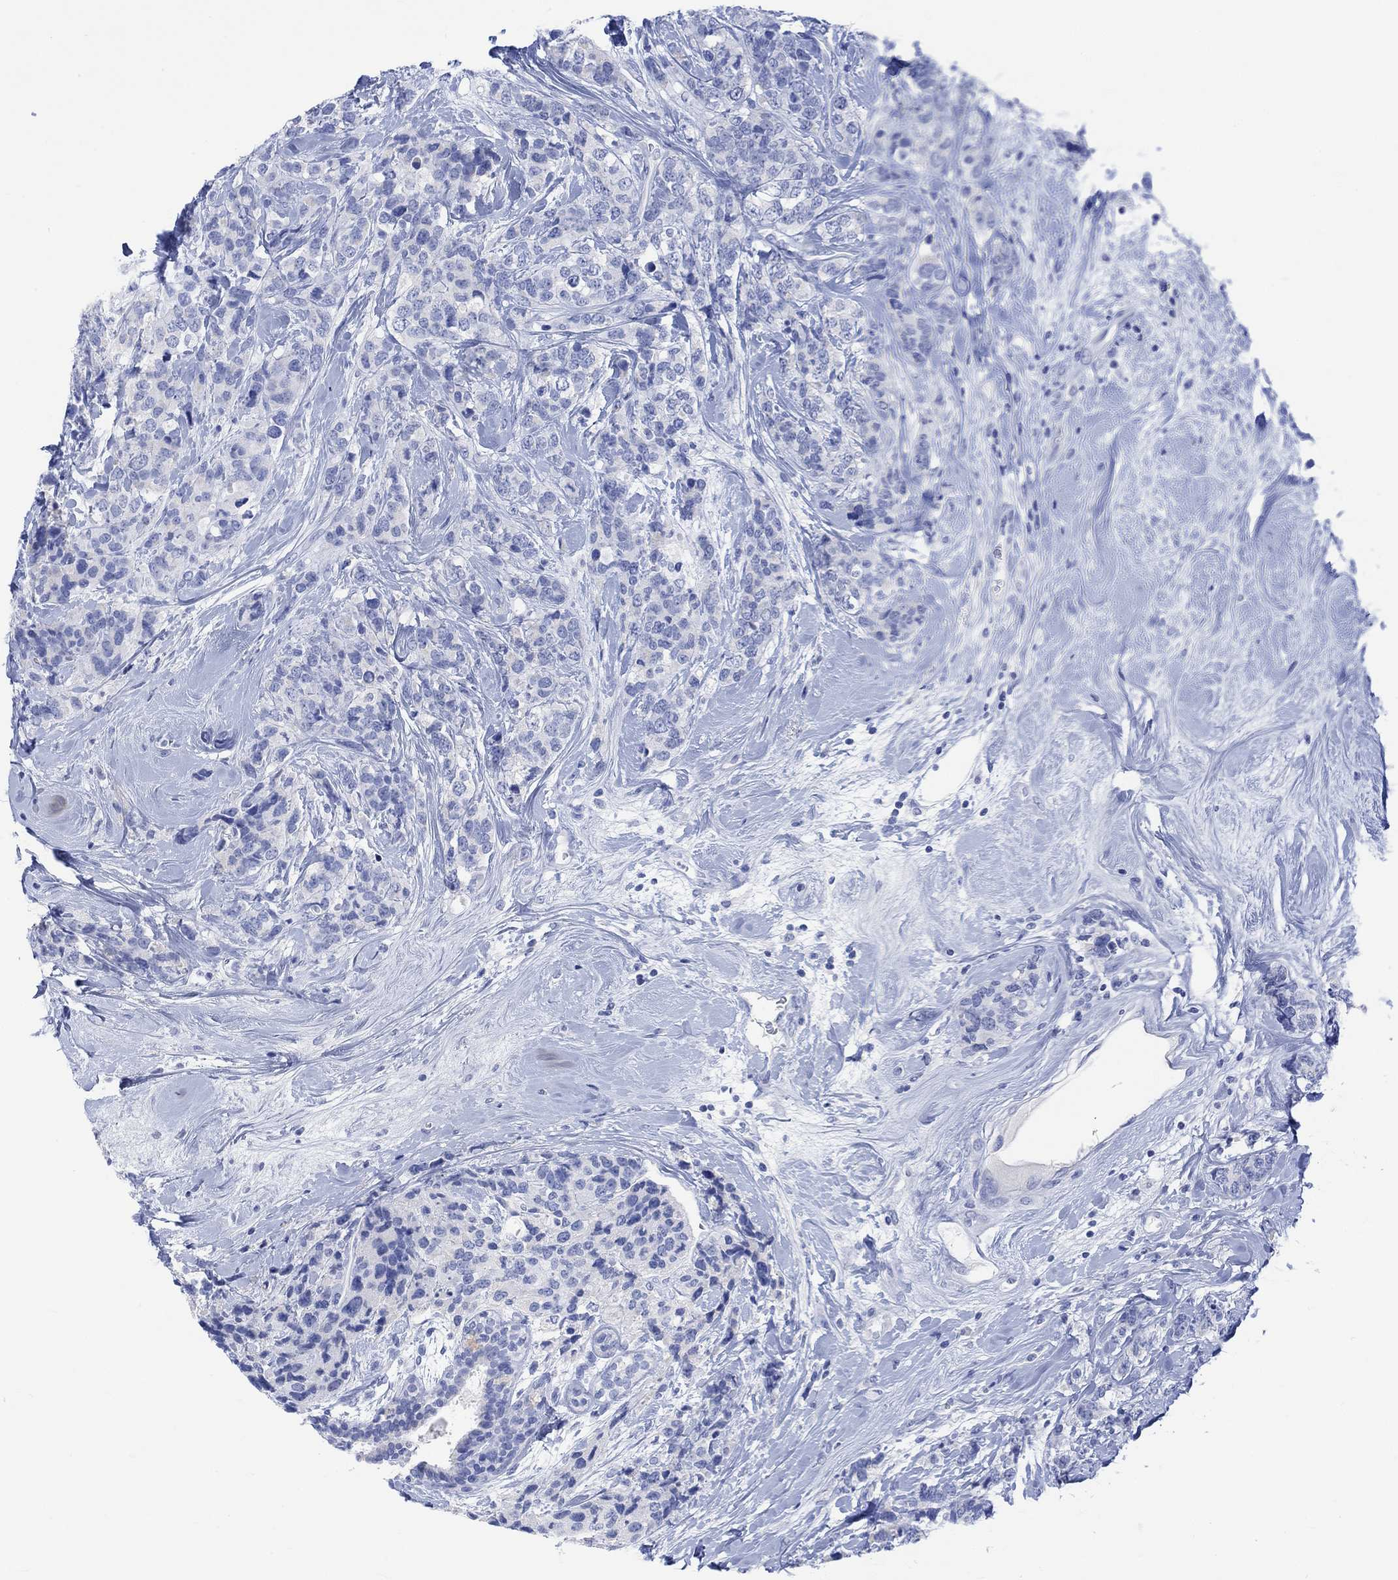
{"staining": {"intensity": "negative", "quantity": "none", "location": "none"}, "tissue": "breast cancer", "cell_type": "Tumor cells", "image_type": "cancer", "snomed": [{"axis": "morphology", "description": "Lobular carcinoma"}, {"axis": "topography", "description": "Breast"}], "caption": "The micrograph displays no staining of tumor cells in breast cancer (lobular carcinoma).", "gene": "CALCA", "patient": {"sex": "female", "age": 59}}